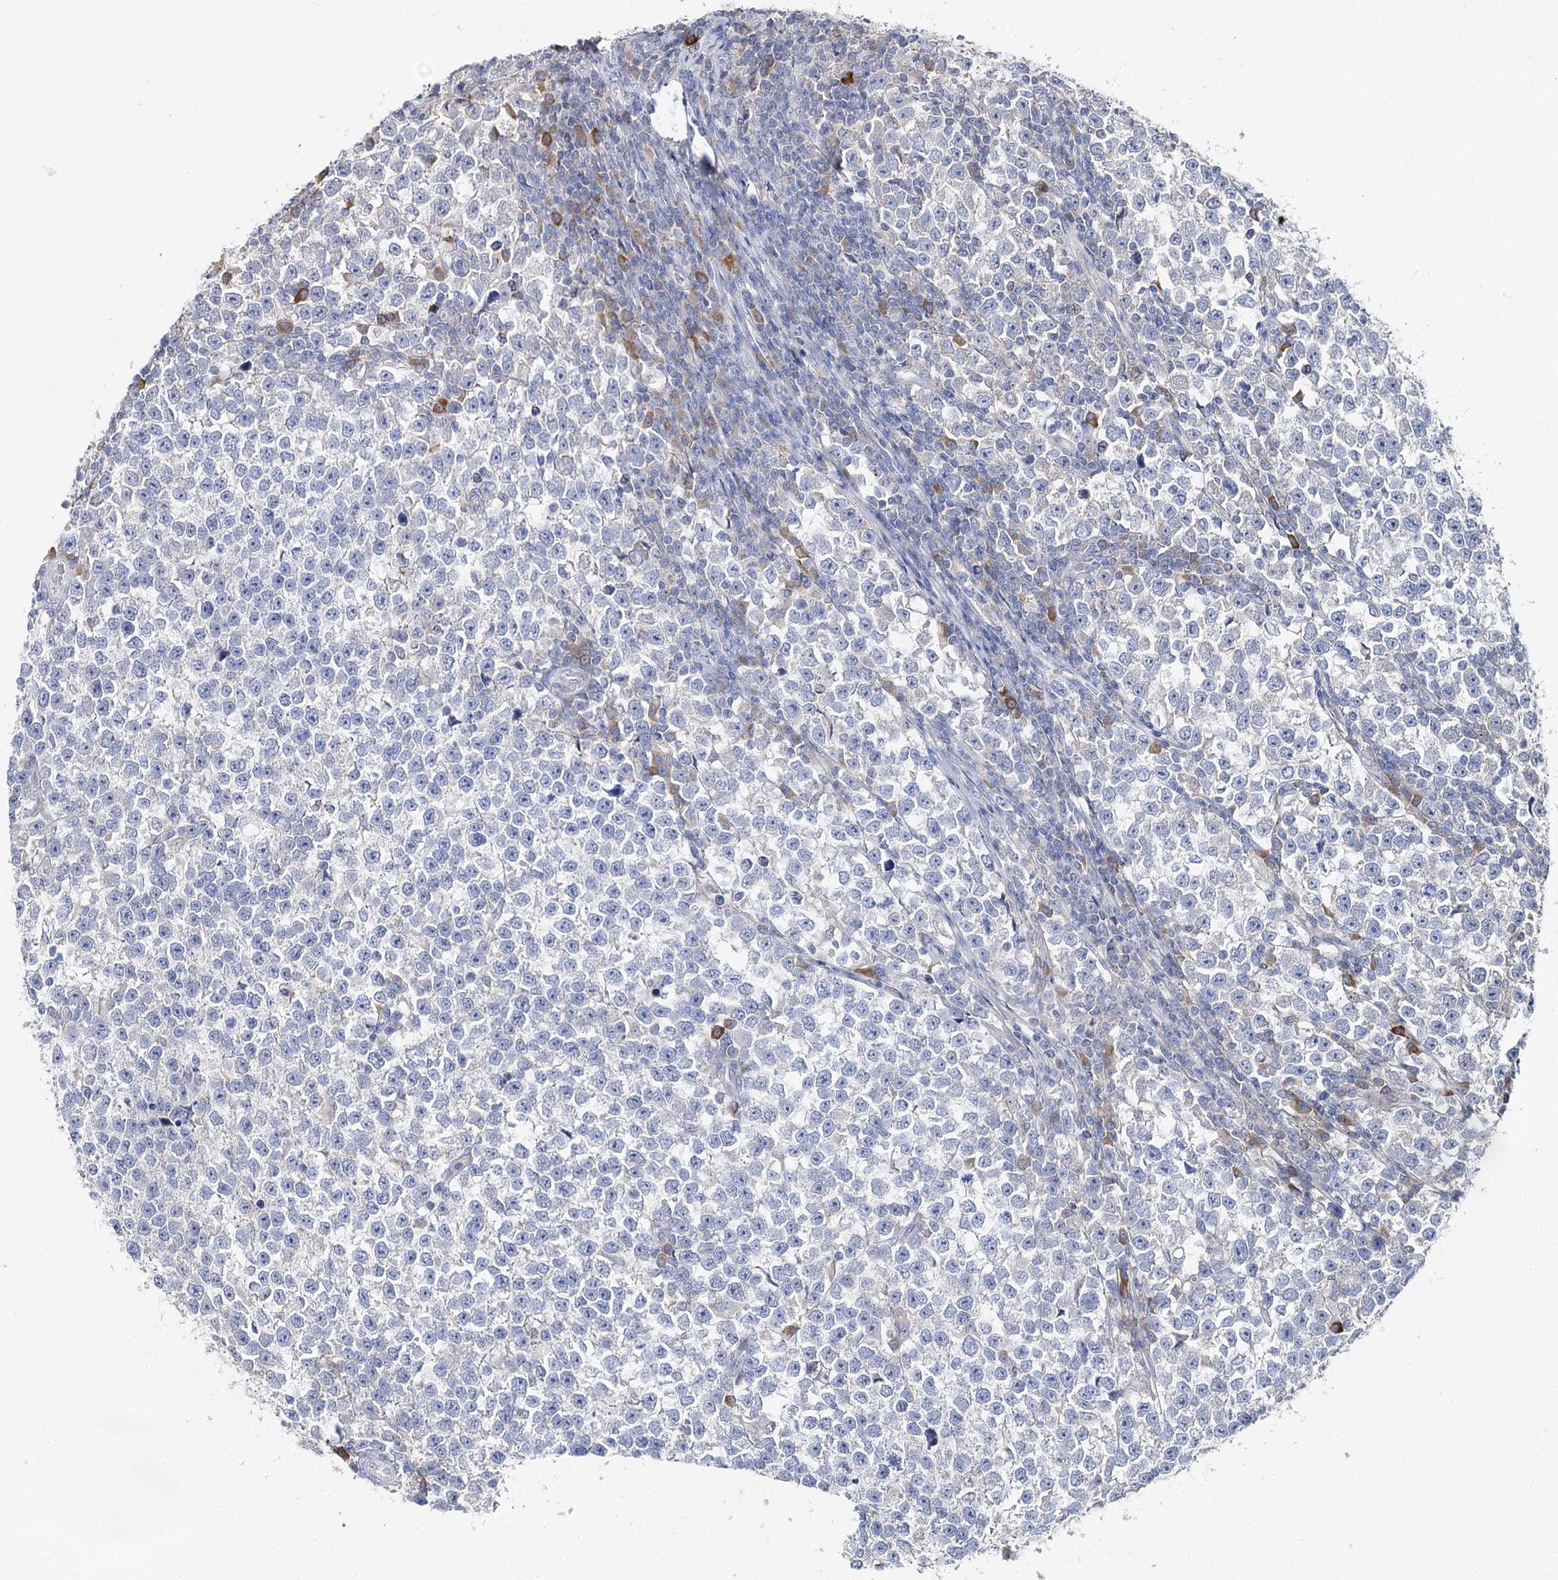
{"staining": {"intensity": "negative", "quantity": "none", "location": "none"}, "tissue": "testis cancer", "cell_type": "Tumor cells", "image_type": "cancer", "snomed": [{"axis": "morphology", "description": "Normal tissue, NOS"}, {"axis": "morphology", "description": "Seminoma, NOS"}, {"axis": "topography", "description": "Testis"}], "caption": "A high-resolution photomicrograph shows immunohistochemistry (IHC) staining of testis seminoma, which displays no significant positivity in tumor cells.", "gene": "IL1RAP", "patient": {"sex": "male", "age": 43}}